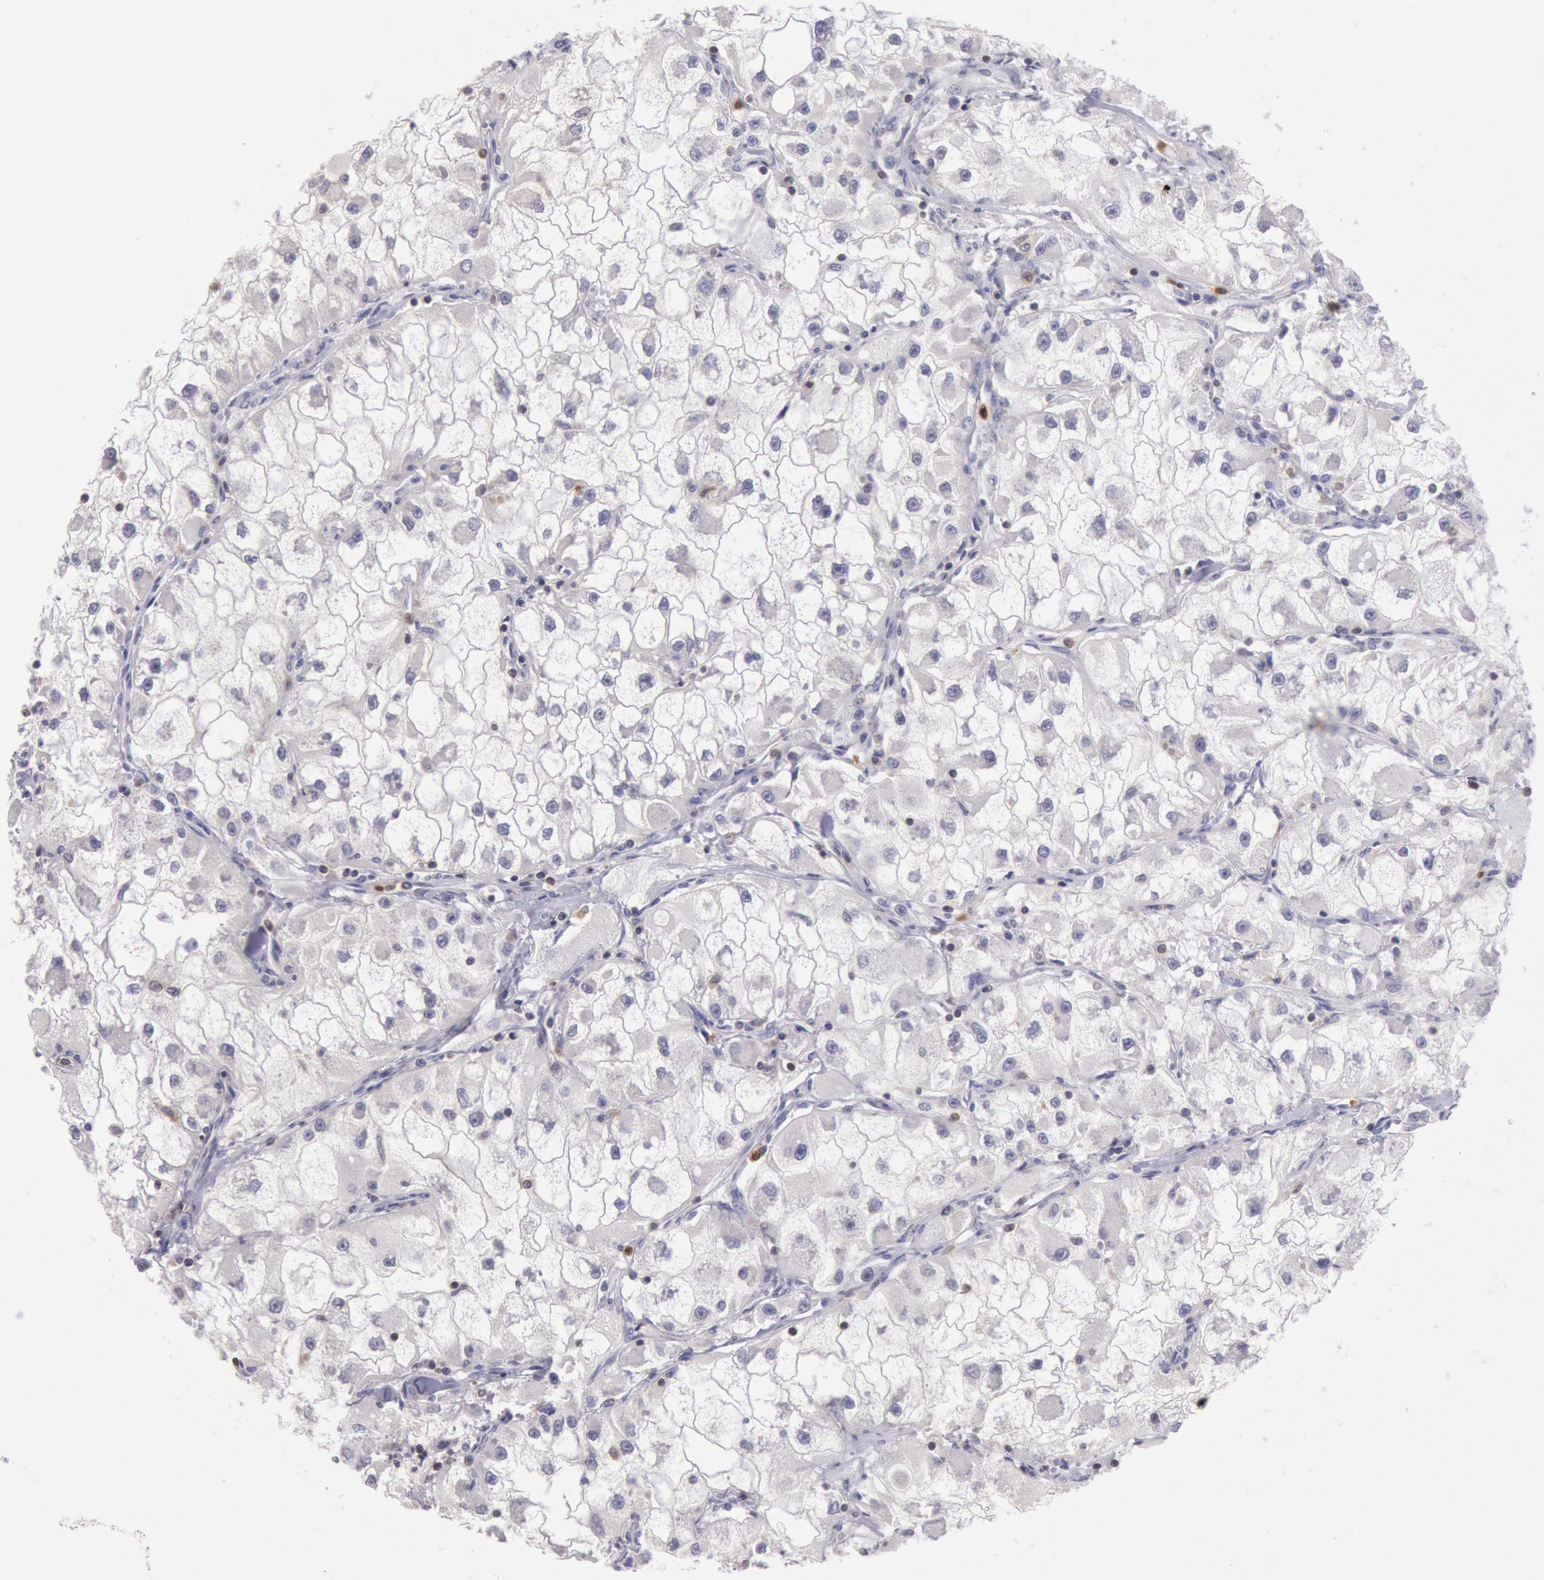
{"staining": {"intensity": "negative", "quantity": "none", "location": "none"}, "tissue": "renal cancer", "cell_type": "Tumor cells", "image_type": "cancer", "snomed": [{"axis": "morphology", "description": "Adenocarcinoma, NOS"}, {"axis": "topography", "description": "Kidney"}], "caption": "Immunohistochemical staining of human renal adenocarcinoma reveals no significant staining in tumor cells.", "gene": "RAB27A", "patient": {"sex": "female", "age": 73}}